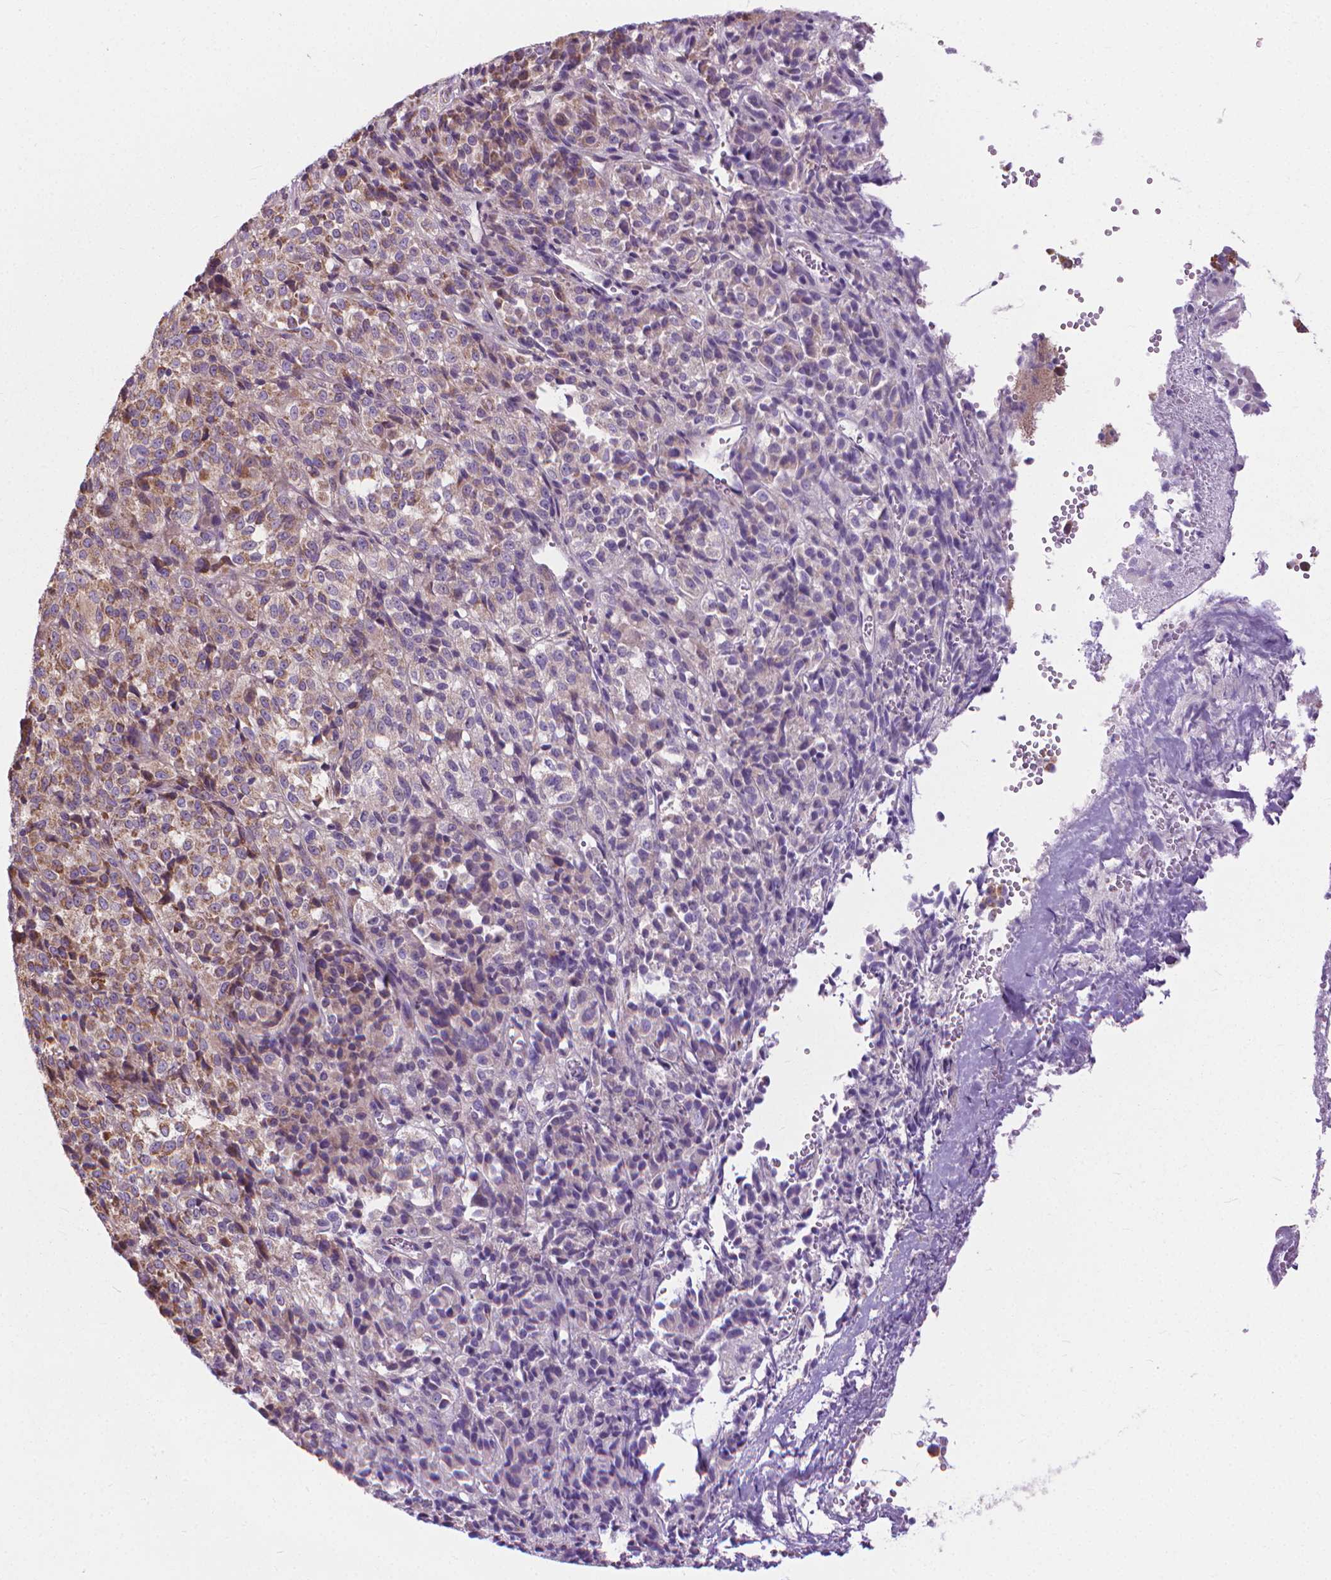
{"staining": {"intensity": "moderate", "quantity": "25%-75%", "location": "cytoplasmic/membranous"}, "tissue": "melanoma", "cell_type": "Tumor cells", "image_type": "cancer", "snomed": [{"axis": "morphology", "description": "Malignant melanoma, Metastatic site"}, {"axis": "topography", "description": "Brain"}], "caption": "Moderate cytoplasmic/membranous positivity is identified in approximately 25%-75% of tumor cells in melanoma. Ihc stains the protein of interest in brown and the nuclei are stained blue.", "gene": "NUDT1", "patient": {"sex": "female", "age": 56}}